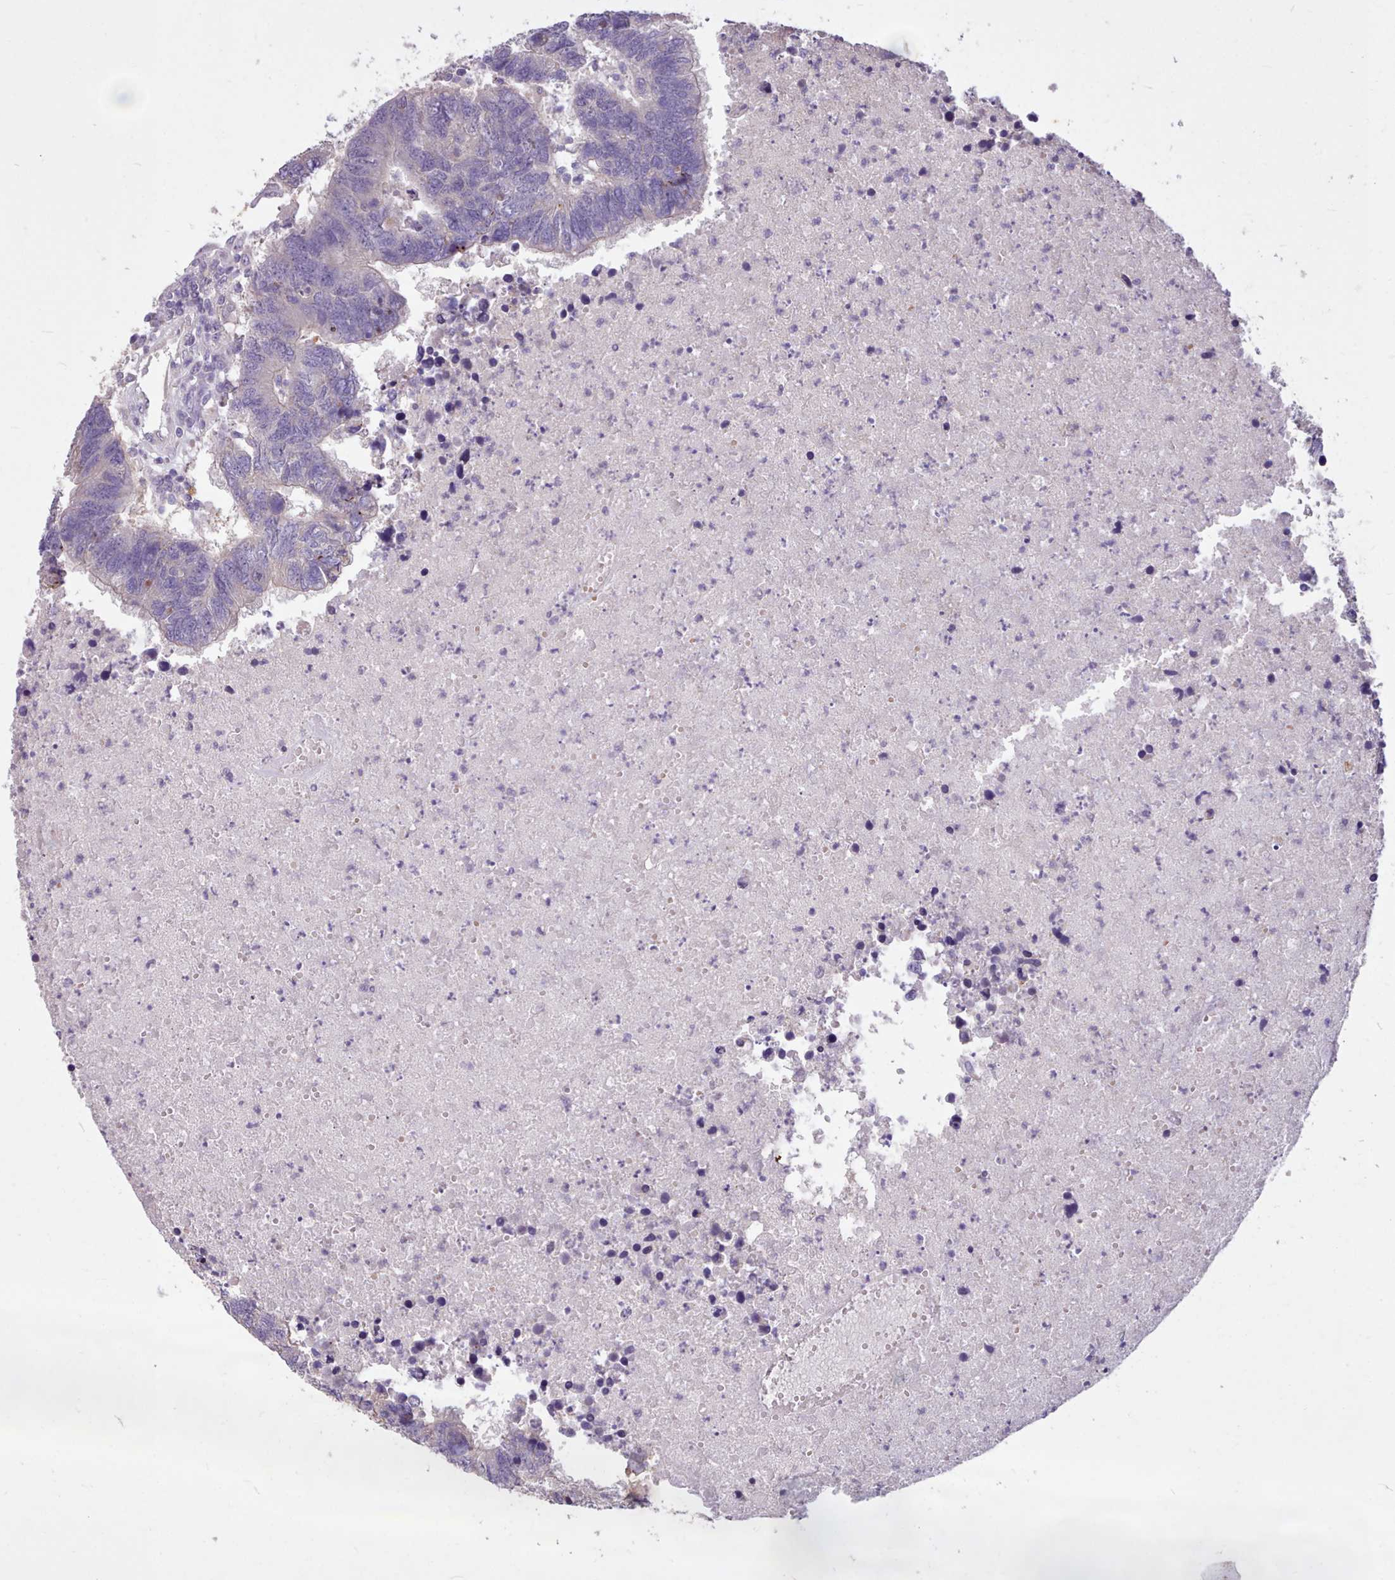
{"staining": {"intensity": "negative", "quantity": "none", "location": "none"}, "tissue": "colorectal cancer", "cell_type": "Tumor cells", "image_type": "cancer", "snomed": [{"axis": "morphology", "description": "Adenocarcinoma, NOS"}, {"axis": "topography", "description": "Colon"}], "caption": "There is no significant positivity in tumor cells of adenocarcinoma (colorectal). The staining was performed using DAB to visualize the protein expression in brown, while the nuclei were stained in blue with hematoxylin (Magnification: 20x).", "gene": "ZNF607", "patient": {"sex": "female", "age": 48}}